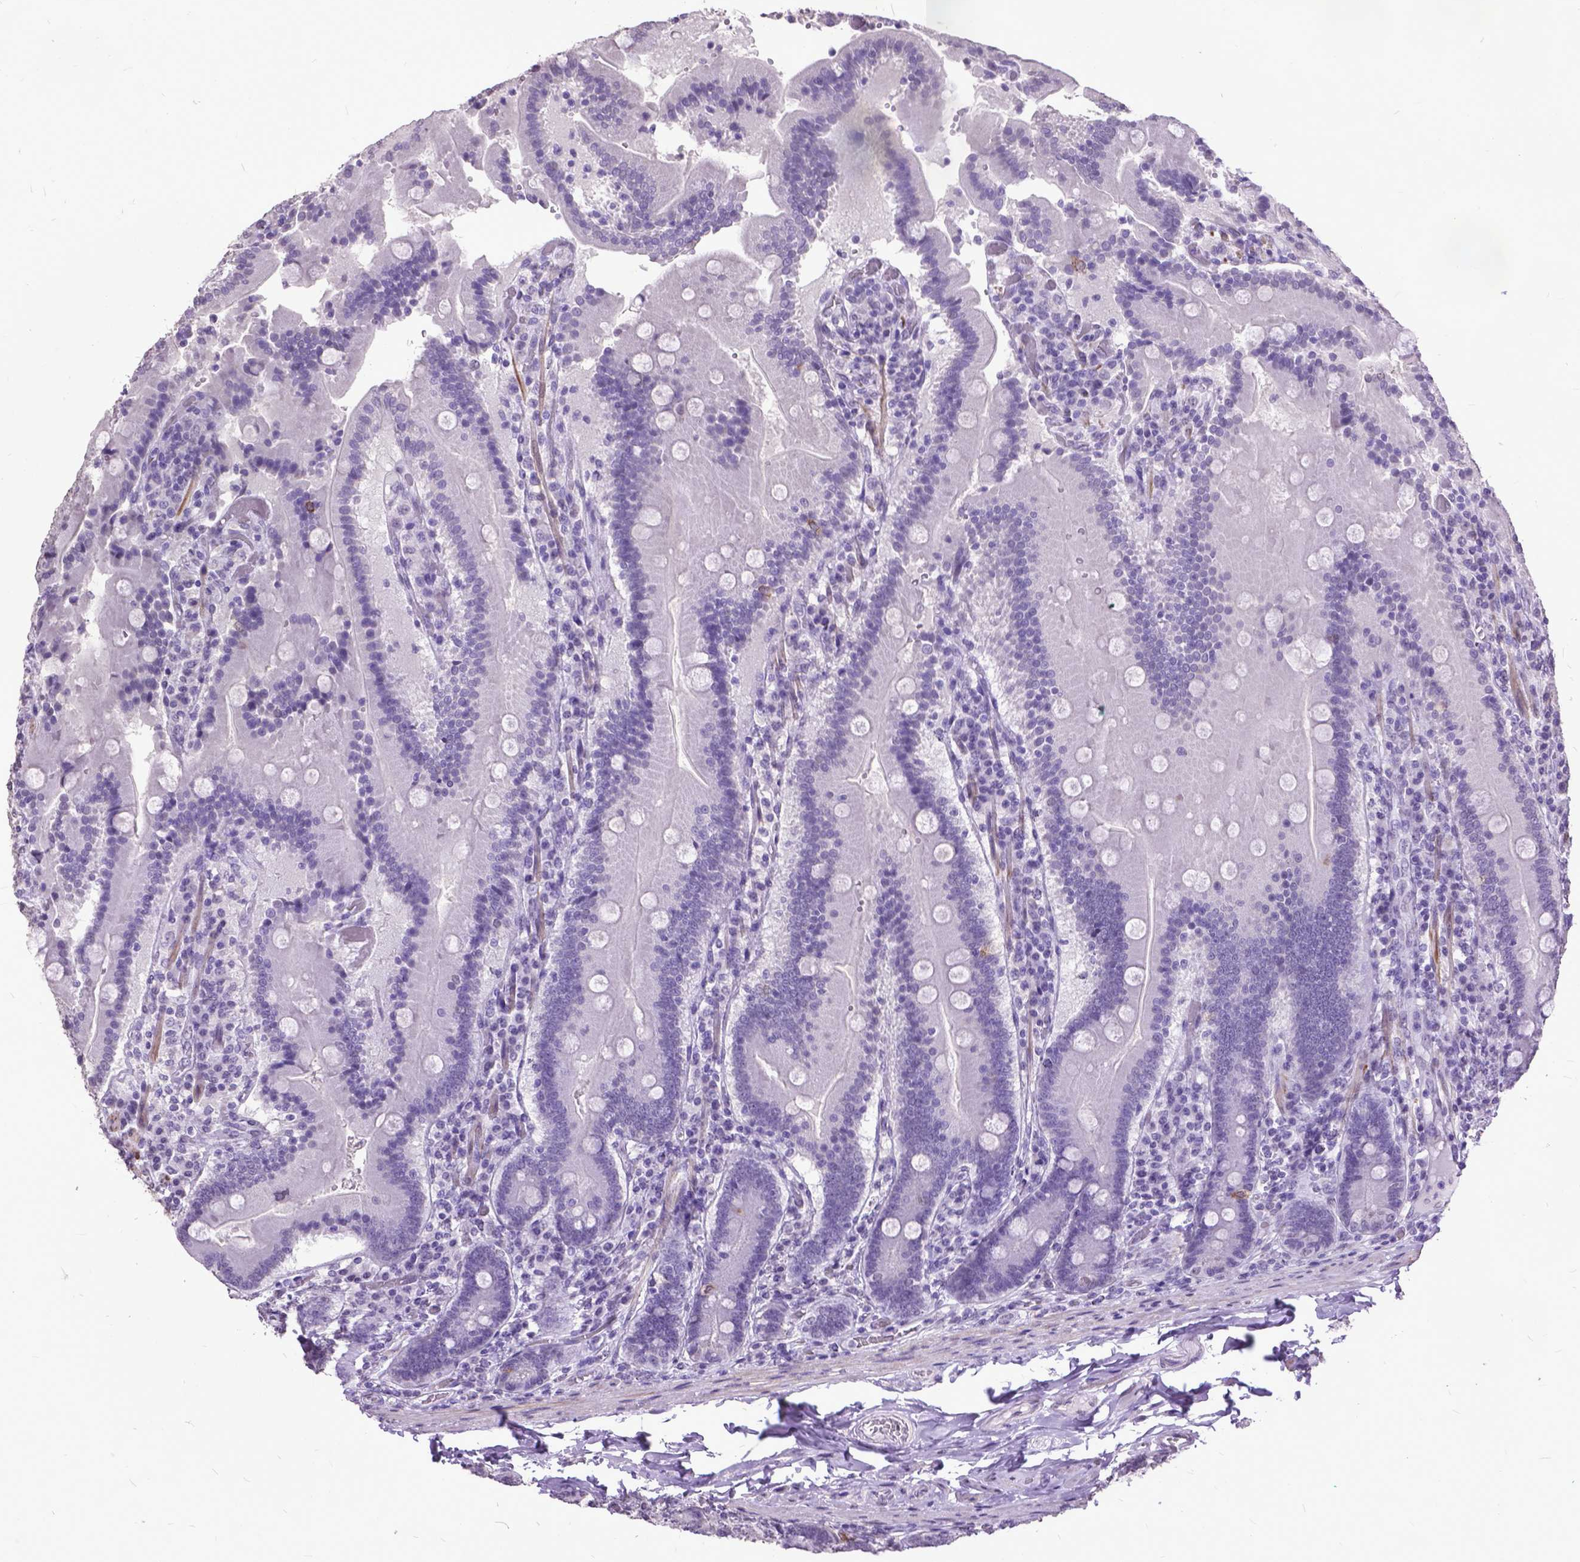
{"staining": {"intensity": "negative", "quantity": "none", "location": "none"}, "tissue": "duodenum", "cell_type": "Glandular cells", "image_type": "normal", "snomed": [{"axis": "morphology", "description": "Normal tissue, NOS"}, {"axis": "topography", "description": "Duodenum"}], "caption": "Immunohistochemical staining of unremarkable human duodenum reveals no significant staining in glandular cells.", "gene": "MARCHF10", "patient": {"sex": "female", "age": 62}}